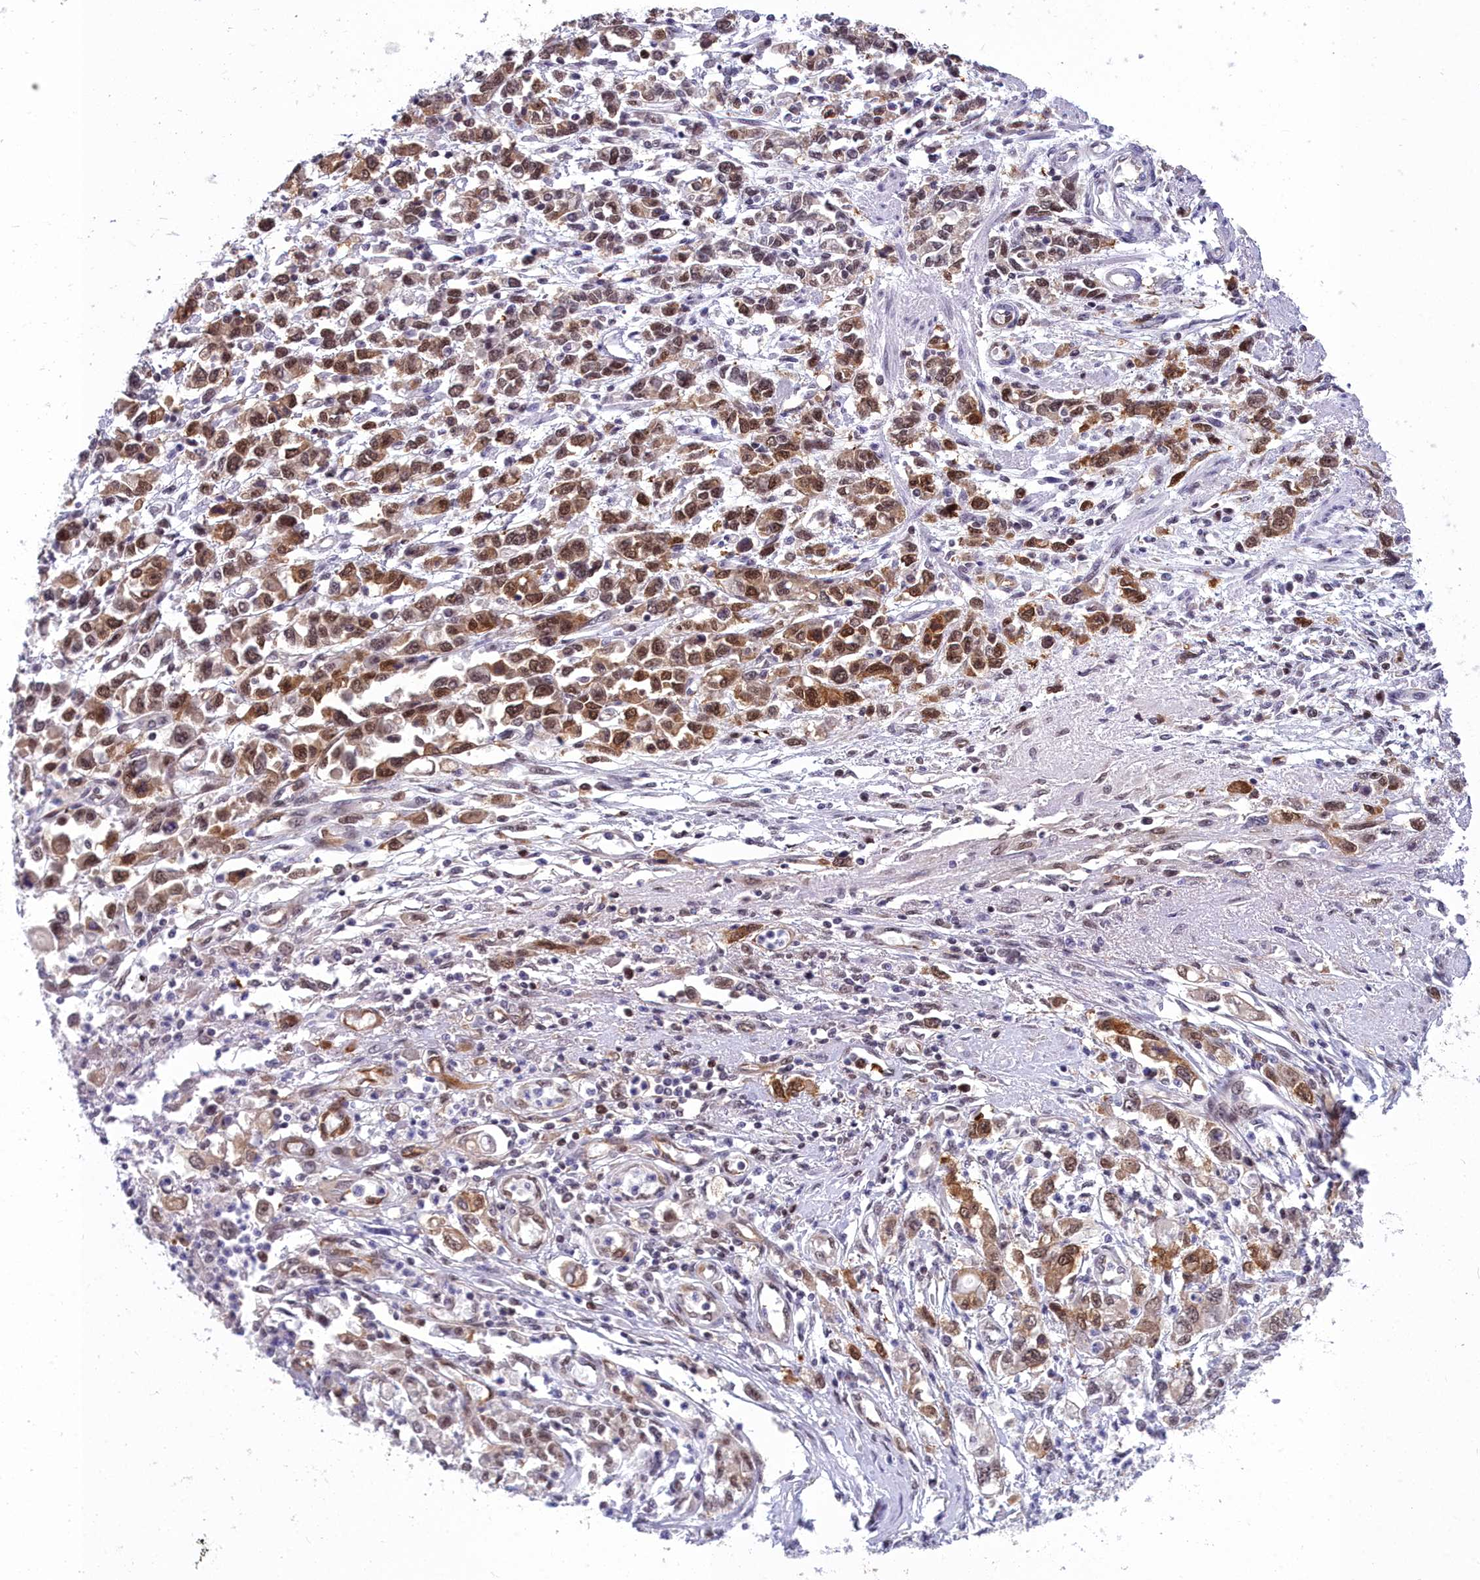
{"staining": {"intensity": "strong", "quantity": ">75%", "location": "cytoplasmic/membranous,nuclear"}, "tissue": "stomach cancer", "cell_type": "Tumor cells", "image_type": "cancer", "snomed": [{"axis": "morphology", "description": "Adenocarcinoma, NOS"}, {"axis": "topography", "description": "Stomach"}], "caption": "Tumor cells display high levels of strong cytoplasmic/membranous and nuclear staining in approximately >75% of cells in human stomach adenocarcinoma.", "gene": "CCDC97", "patient": {"sex": "female", "age": 76}}